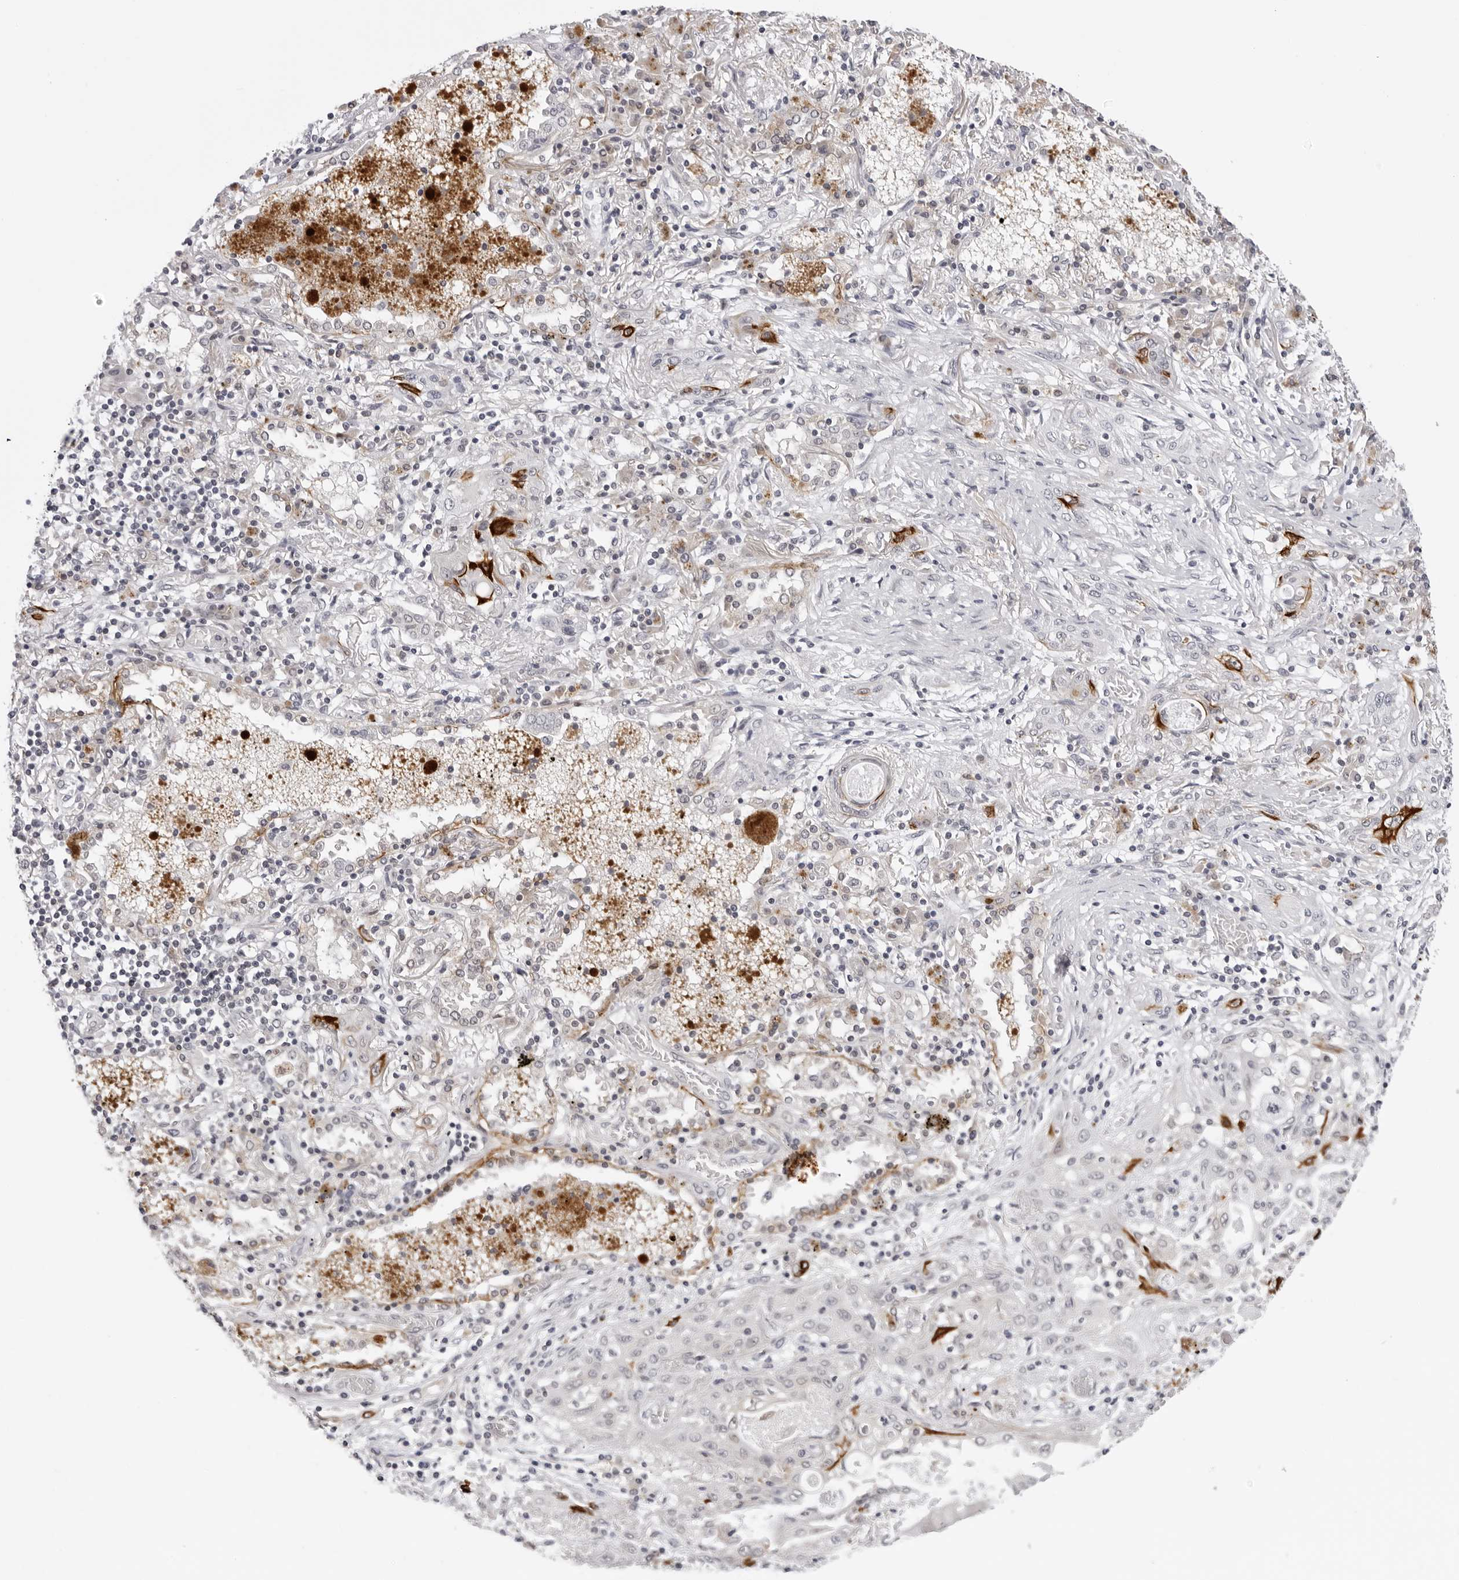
{"staining": {"intensity": "negative", "quantity": "none", "location": "none"}, "tissue": "lung cancer", "cell_type": "Tumor cells", "image_type": "cancer", "snomed": [{"axis": "morphology", "description": "Squamous cell carcinoma, NOS"}, {"axis": "topography", "description": "Lung"}], "caption": "Tumor cells show no significant expression in lung cancer (squamous cell carcinoma).", "gene": "PRUNE1", "patient": {"sex": "female", "age": 47}}